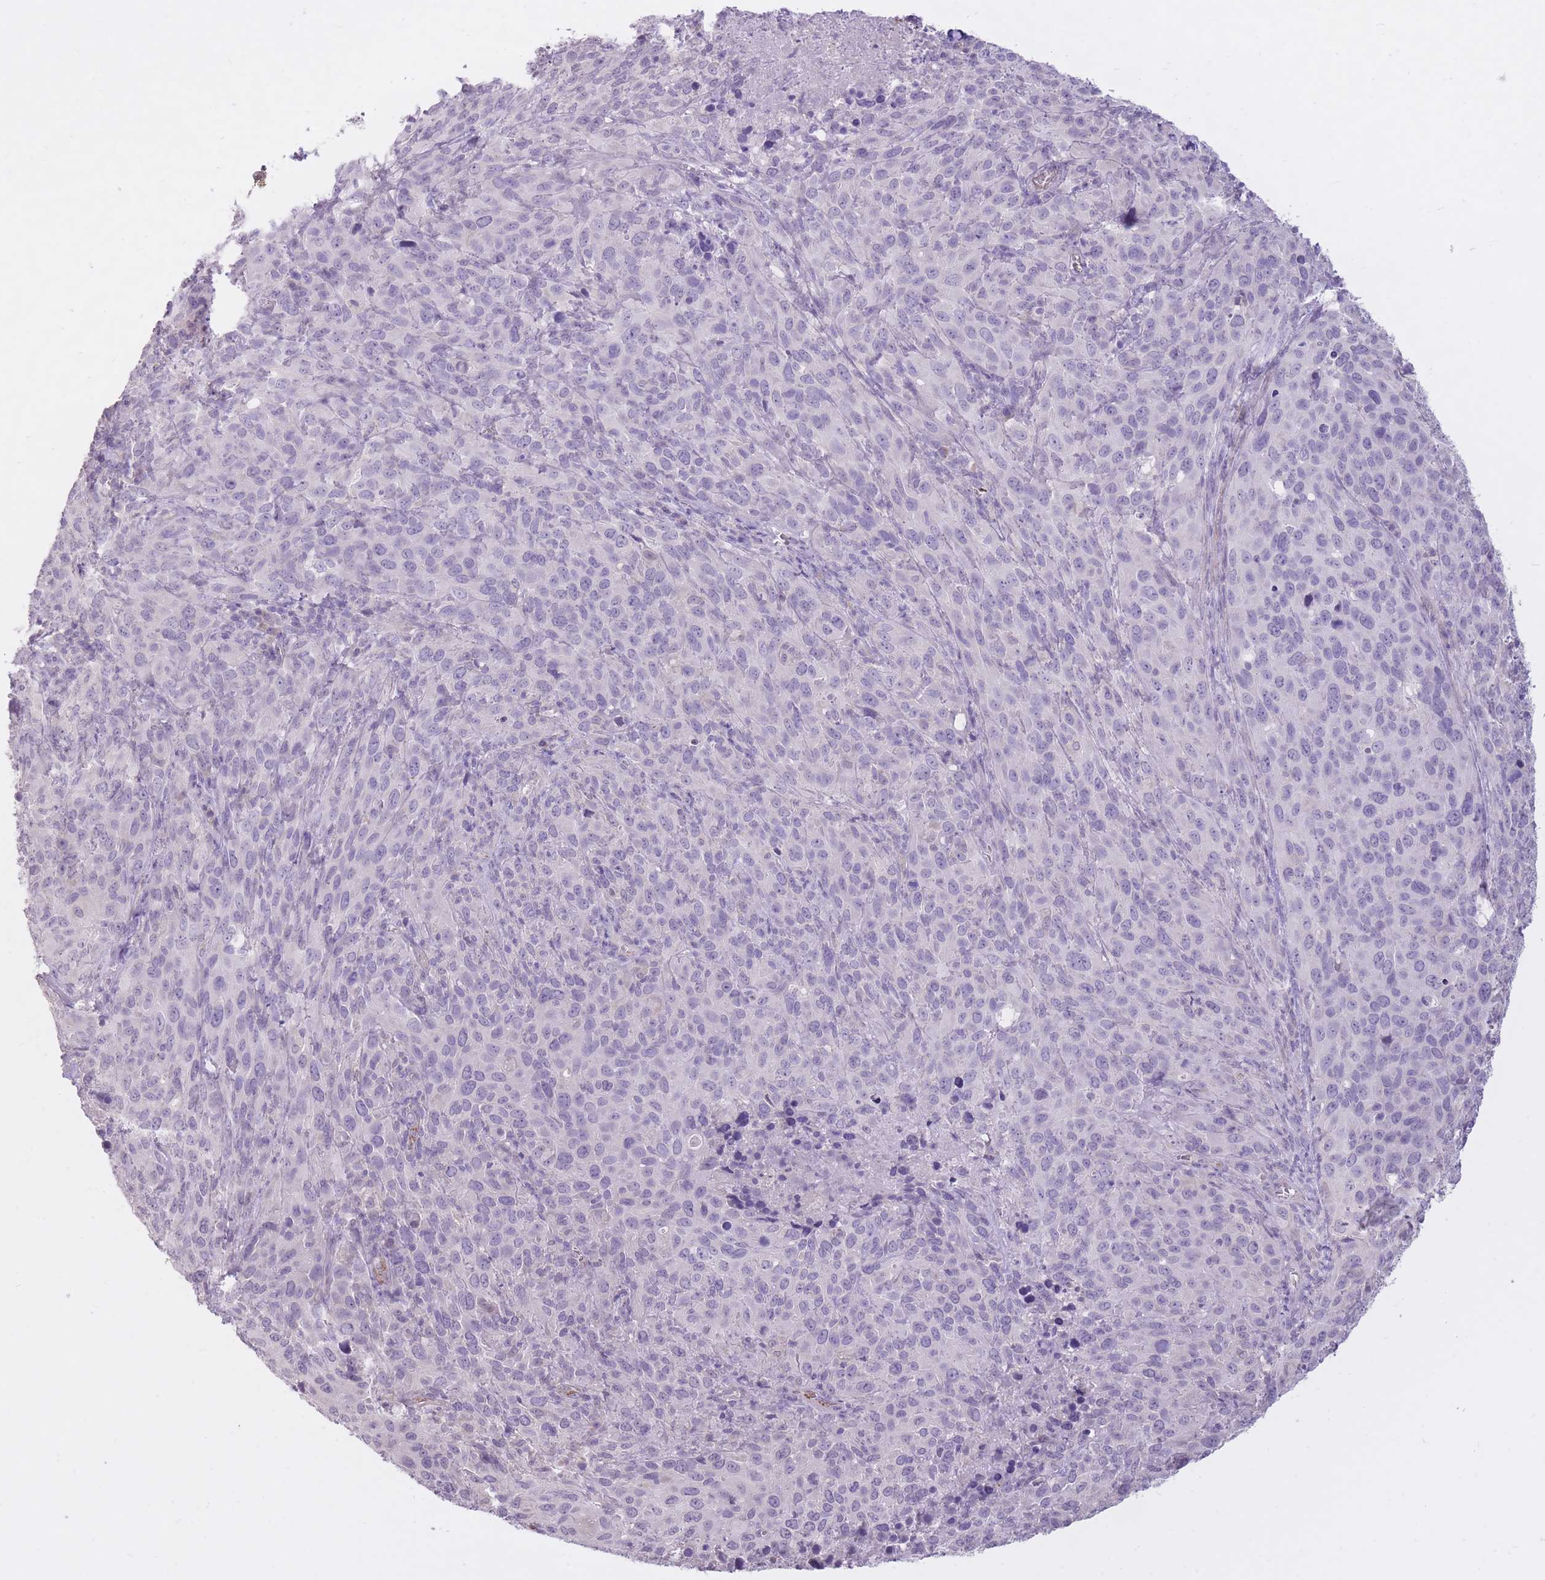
{"staining": {"intensity": "negative", "quantity": "none", "location": "none"}, "tissue": "cervical cancer", "cell_type": "Tumor cells", "image_type": "cancer", "snomed": [{"axis": "morphology", "description": "Squamous cell carcinoma, NOS"}, {"axis": "topography", "description": "Cervix"}], "caption": "This is an immunohistochemistry micrograph of human cervical cancer. There is no expression in tumor cells.", "gene": "RNF170", "patient": {"sex": "female", "age": 51}}